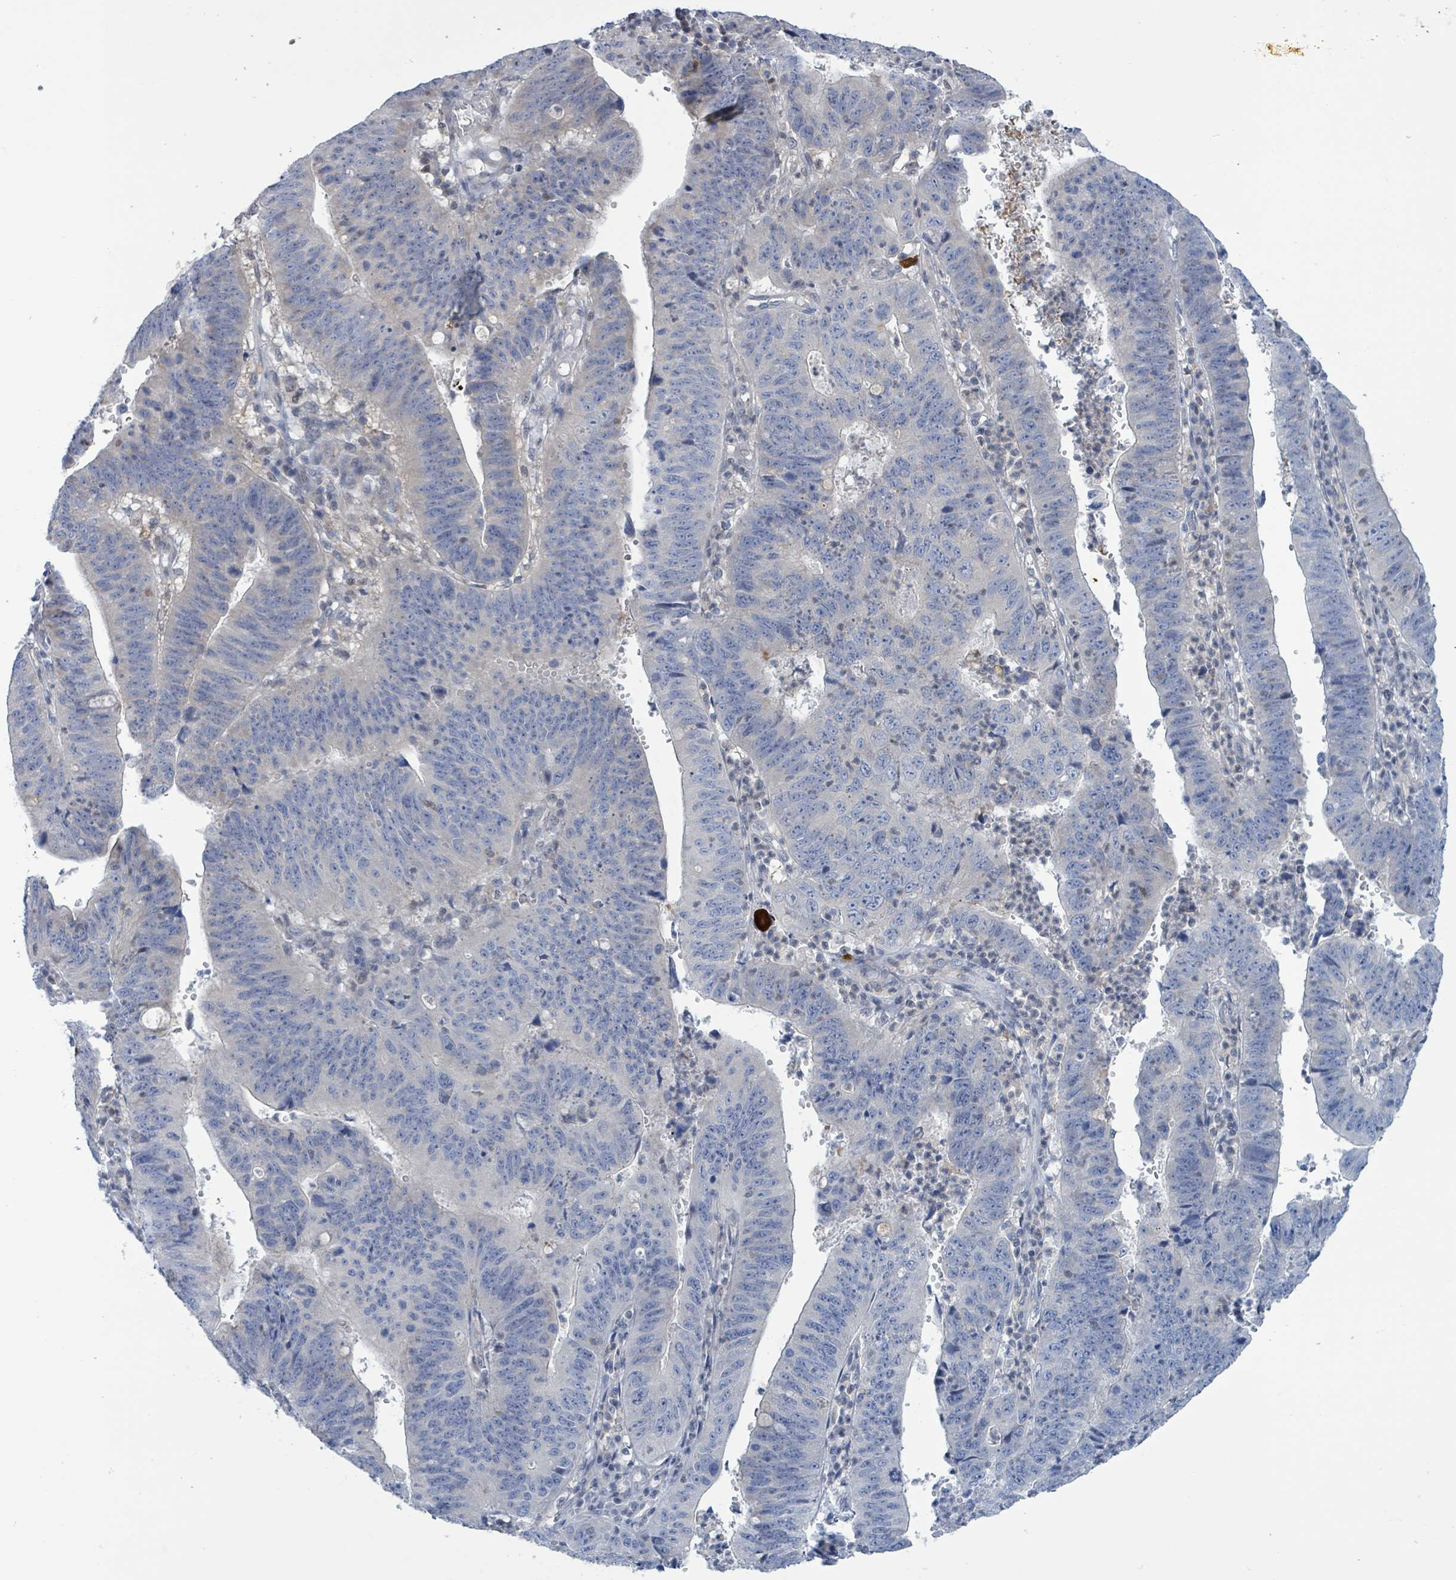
{"staining": {"intensity": "negative", "quantity": "none", "location": "none"}, "tissue": "stomach cancer", "cell_type": "Tumor cells", "image_type": "cancer", "snomed": [{"axis": "morphology", "description": "Adenocarcinoma, NOS"}, {"axis": "topography", "description": "Stomach"}], "caption": "A histopathology image of human adenocarcinoma (stomach) is negative for staining in tumor cells.", "gene": "DGKZ", "patient": {"sex": "male", "age": 59}}